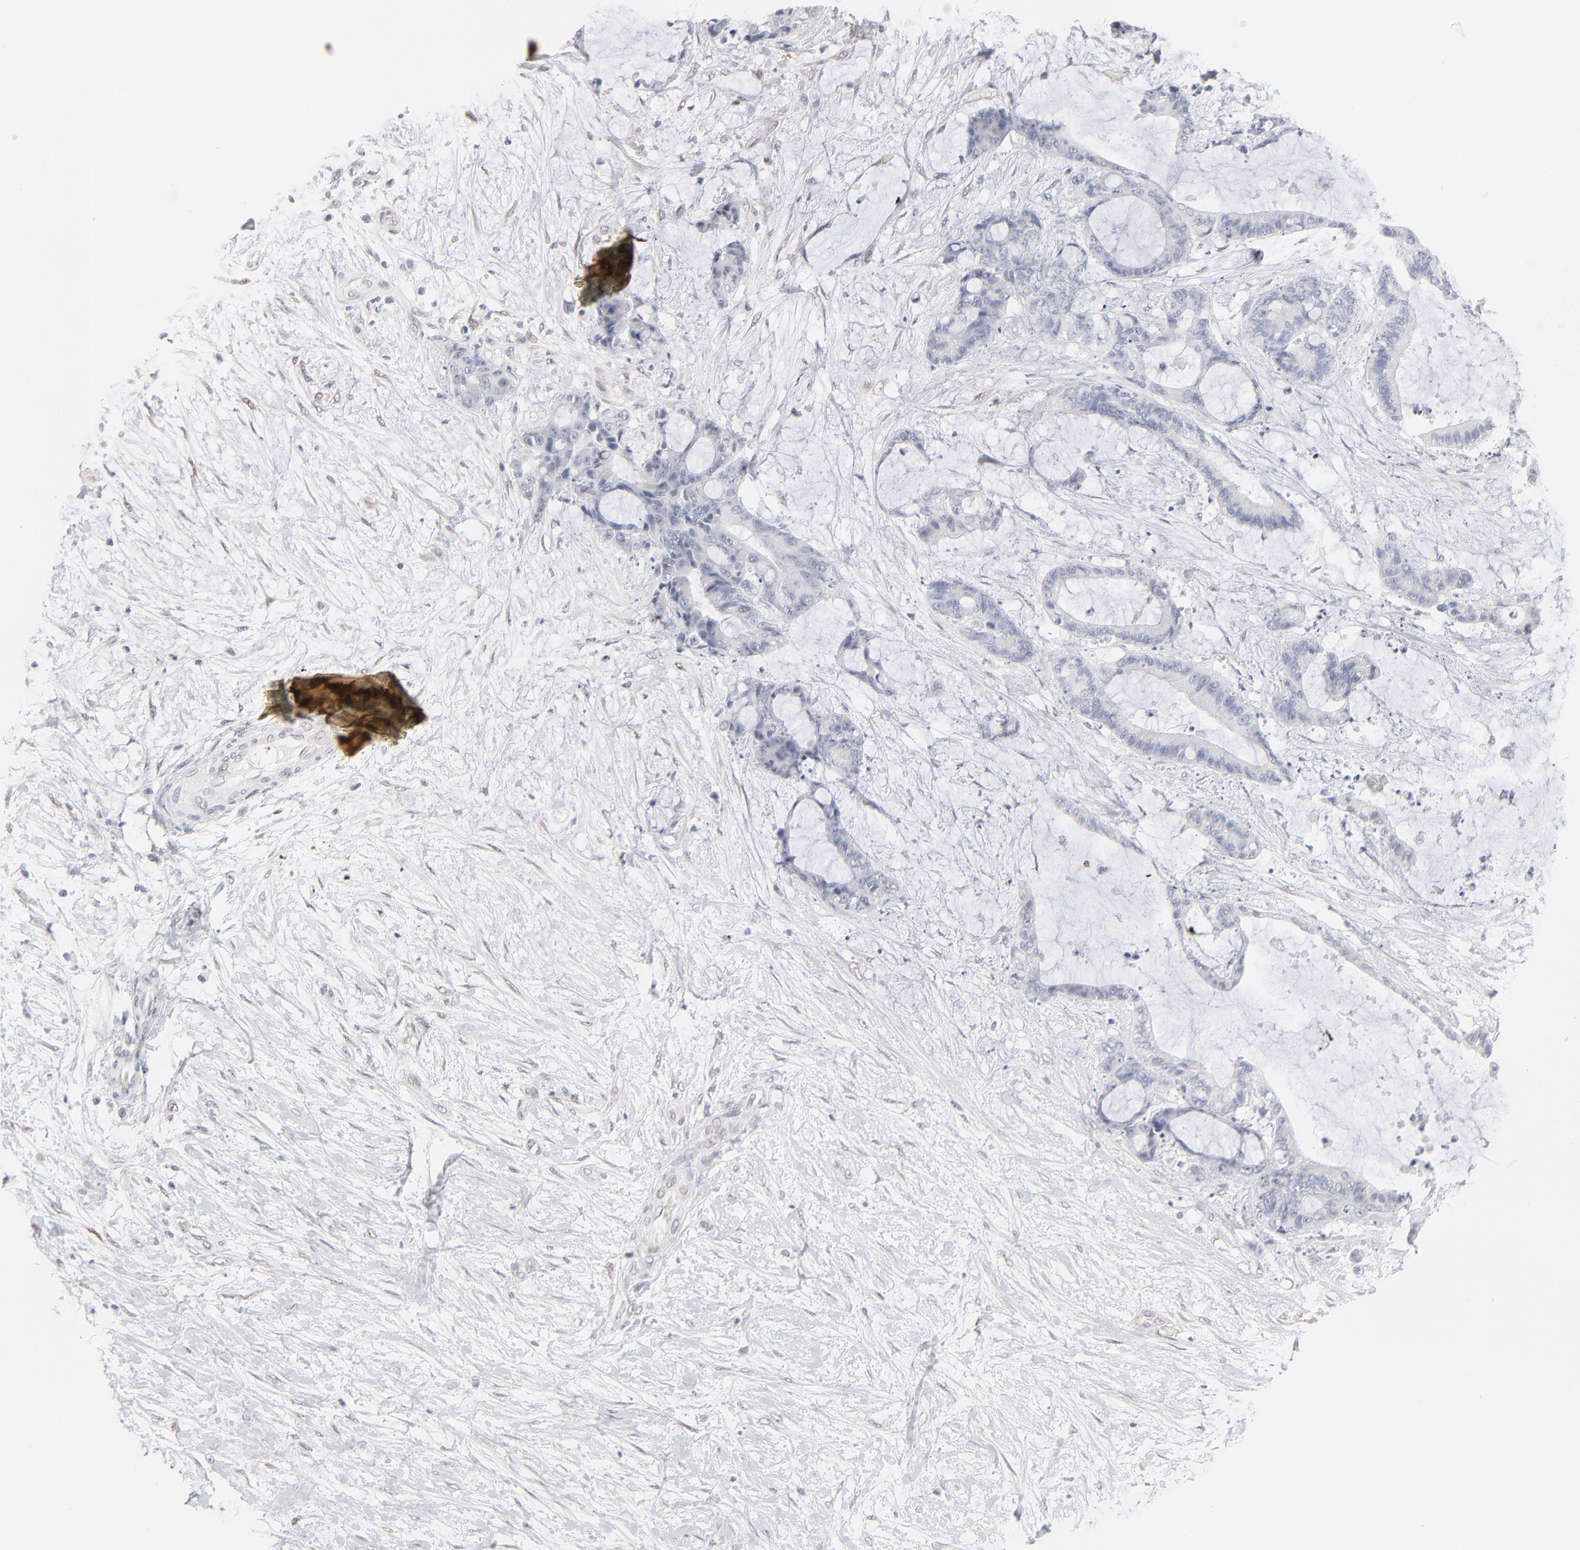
{"staining": {"intensity": "negative", "quantity": "none", "location": "none"}, "tissue": "liver cancer", "cell_type": "Tumor cells", "image_type": "cancer", "snomed": [{"axis": "morphology", "description": "Cholangiocarcinoma"}, {"axis": "topography", "description": "Liver"}], "caption": "Immunohistochemistry image of neoplastic tissue: liver cancer stained with DAB (3,3'-diaminobenzidine) exhibits no significant protein positivity in tumor cells.", "gene": "RBM3", "patient": {"sex": "female", "age": 73}}